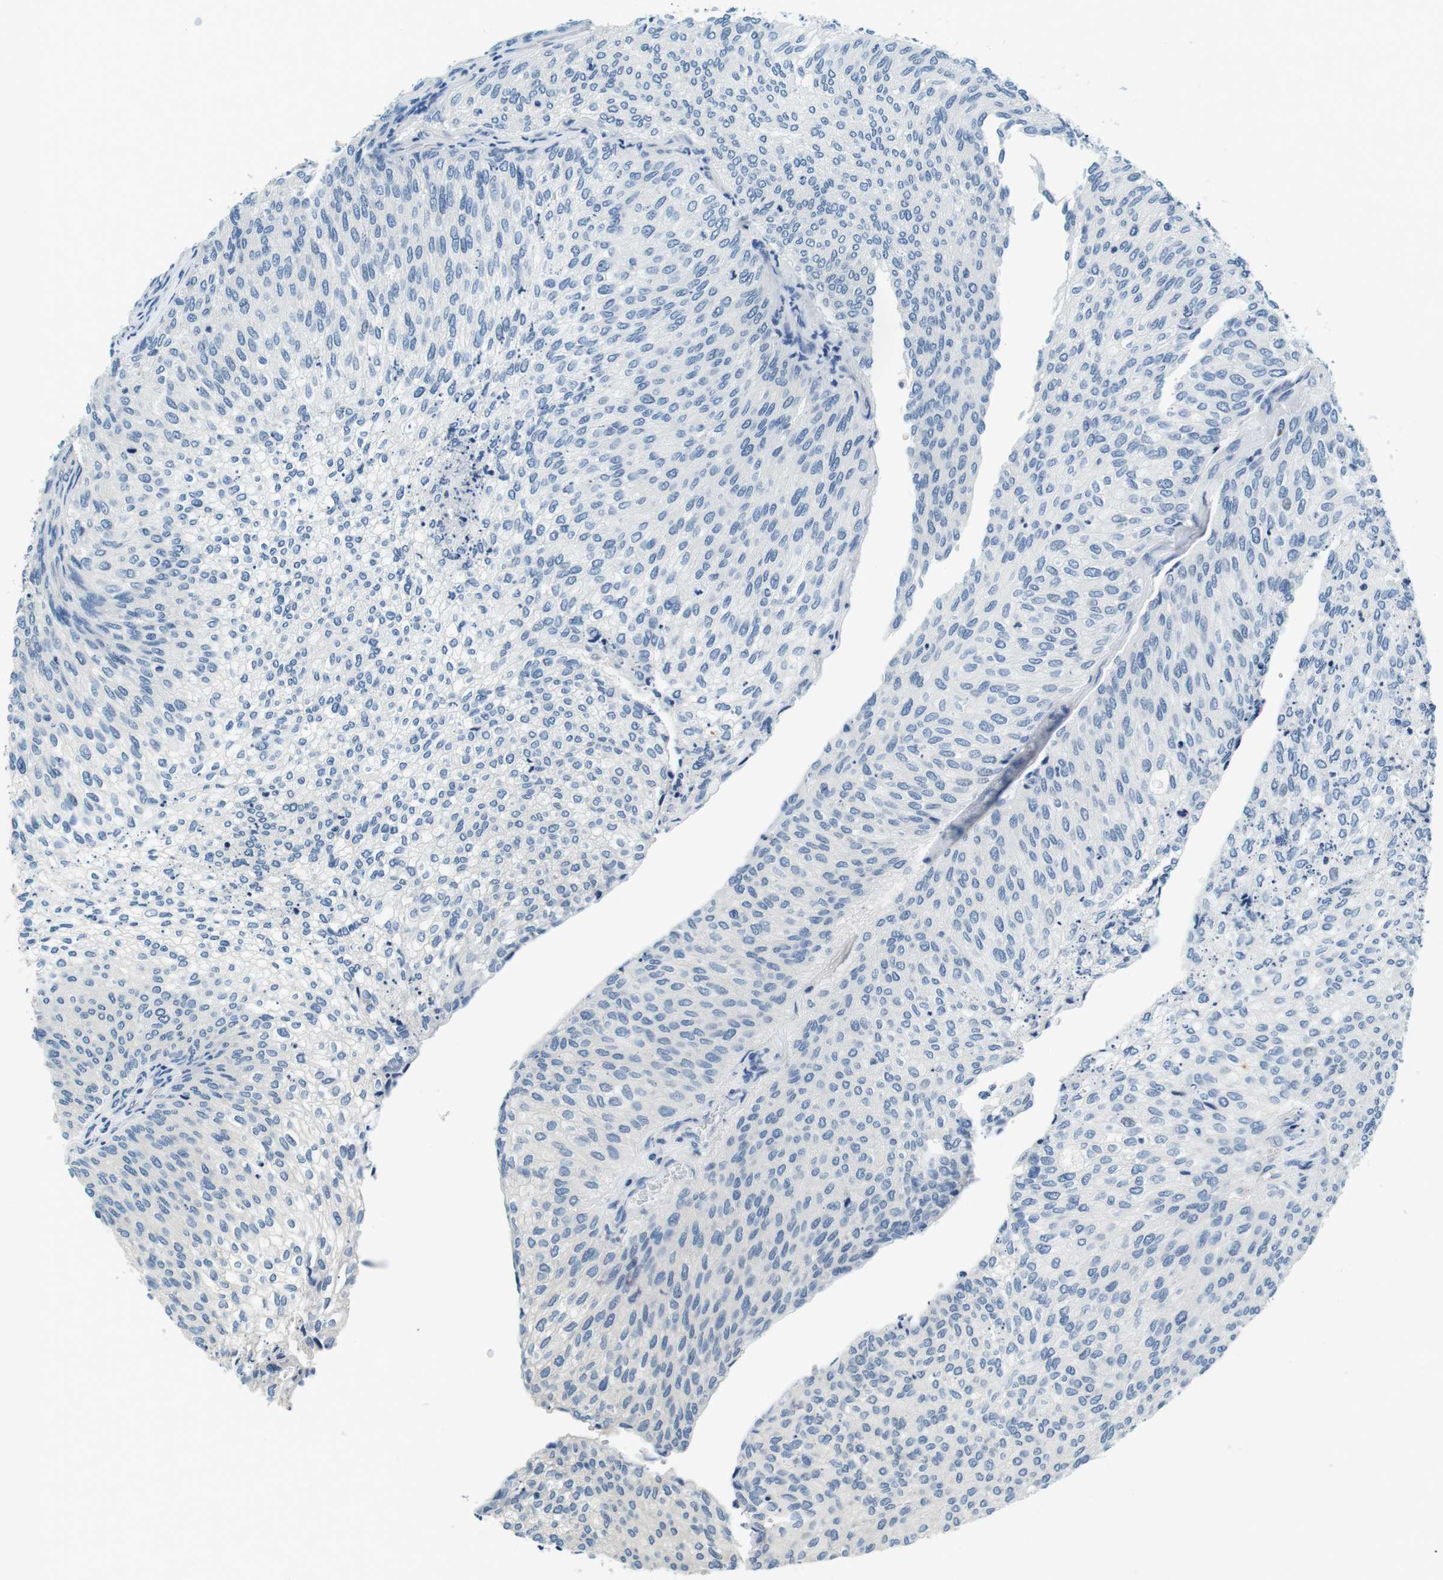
{"staining": {"intensity": "negative", "quantity": "none", "location": "none"}, "tissue": "urothelial cancer", "cell_type": "Tumor cells", "image_type": "cancer", "snomed": [{"axis": "morphology", "description": "Urothelial carcinoma, Low grade"}, {"axis": "topography", "description": "Urinary bladder"}], "caption": "IHC micrograph of neoplastic tissue: human low-grade urothelial carcinoma stained with DAB (3,3'-diaminobenzidine) exhibits no significant protein expression in tumor cells. (DAB (3,3'-diaminobenzidine) immunohistochemistry (IHC) with hematoxylin counter stain).", "gene": "KCNJ5", "patient": {"sex": "female", "age": 79}}